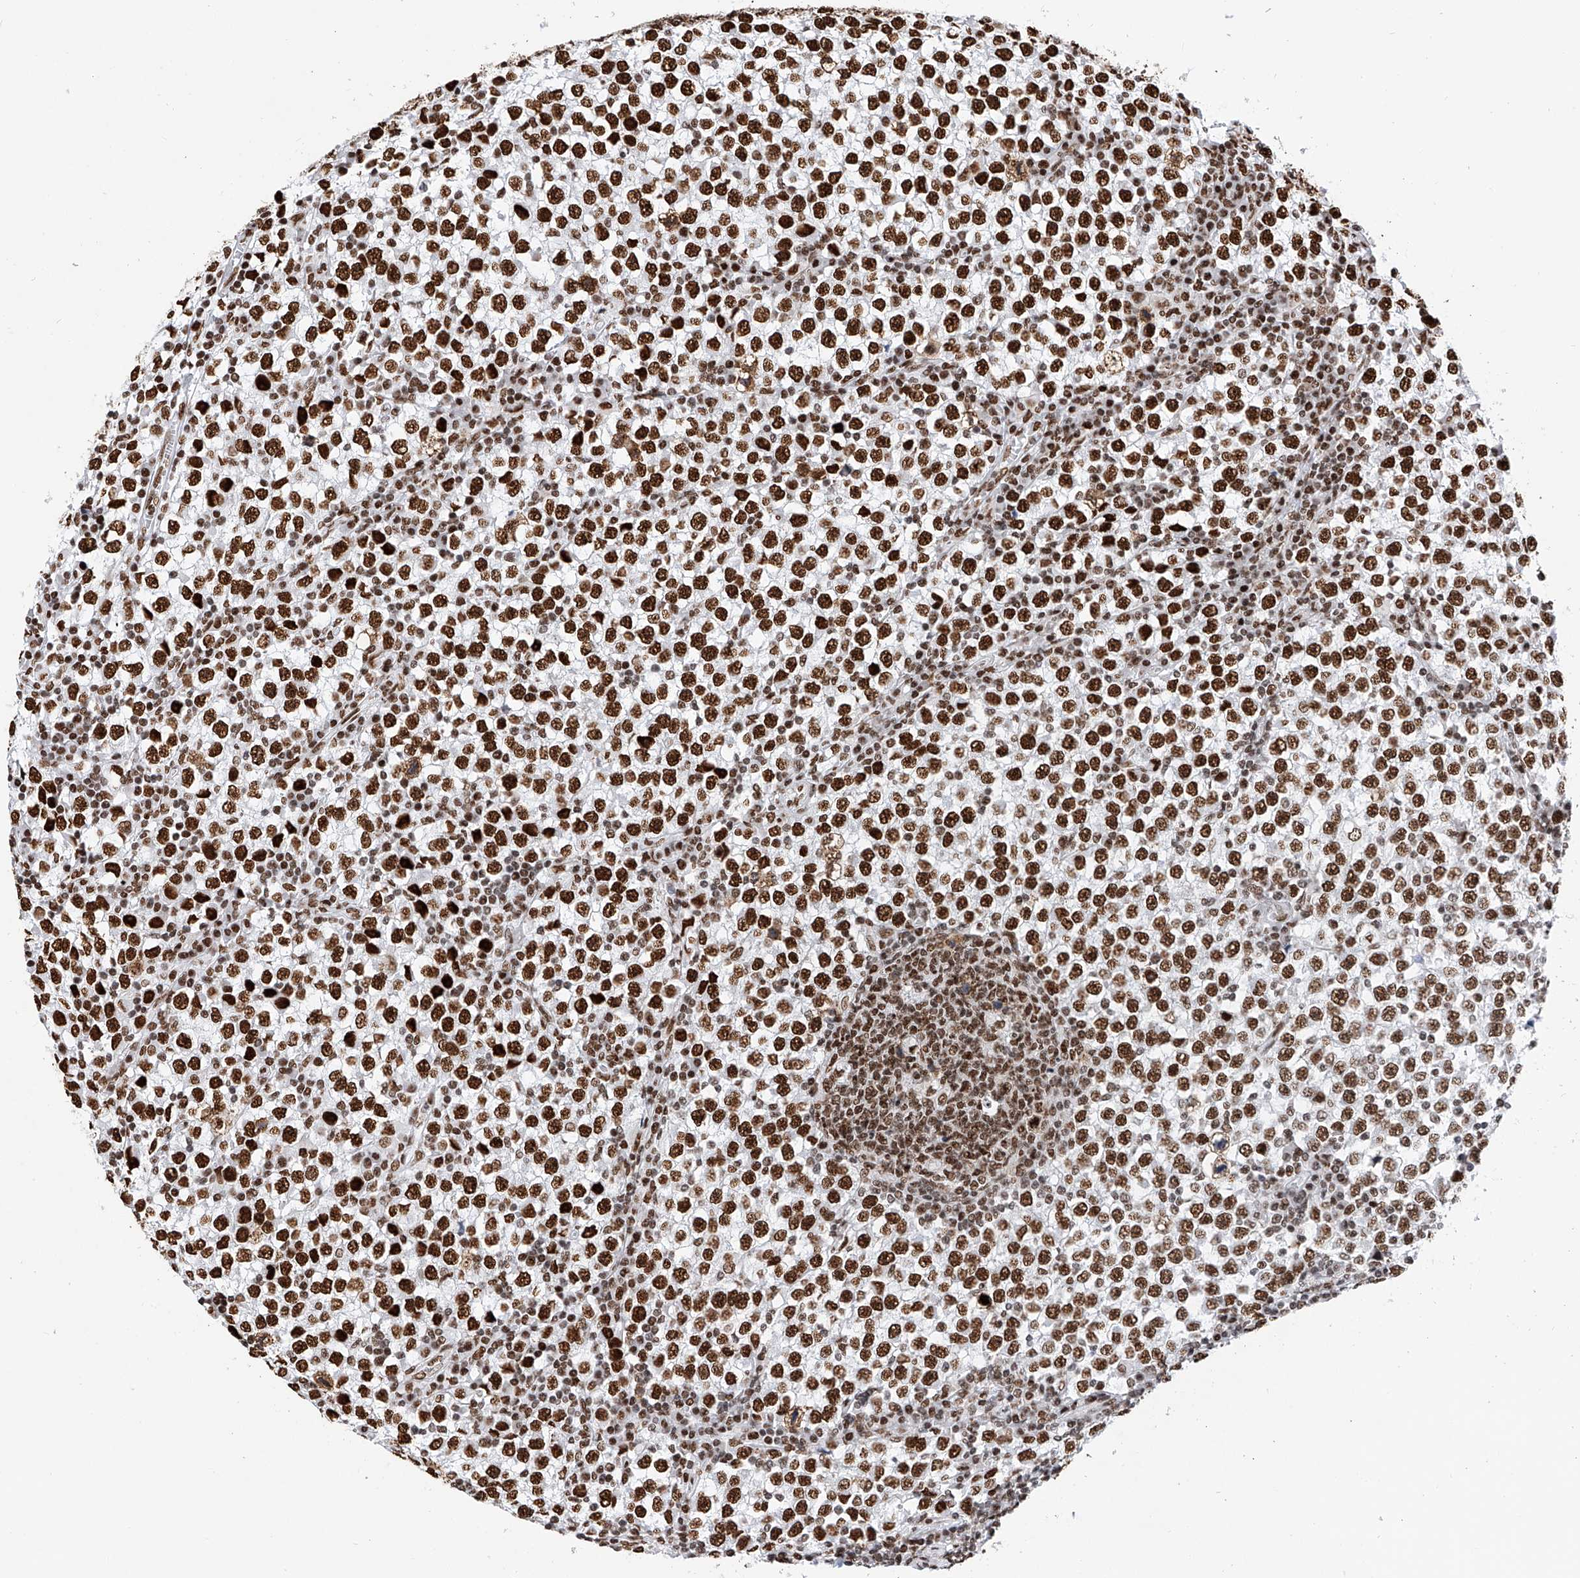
{"staining": {"intensity": "strong", "quantity": "25%-75%", "location": "nuclear"}, "tissue": "testis cancer", "cell_type": "Tumor cells", "image_type": "cancer", "snomed": [{"axis": "morphology", "description": "Seminoma, NOS"}, {"axis": "topography", "description": "Testis"}], "caption": "Immunohistochemical staining of human seminoma (testis) displays high levels of strong nuclear protein staining in about 25%-75% of tumor cells.", "gene": "SRSF6", "patient": {"sex": "male", "age": 65}}